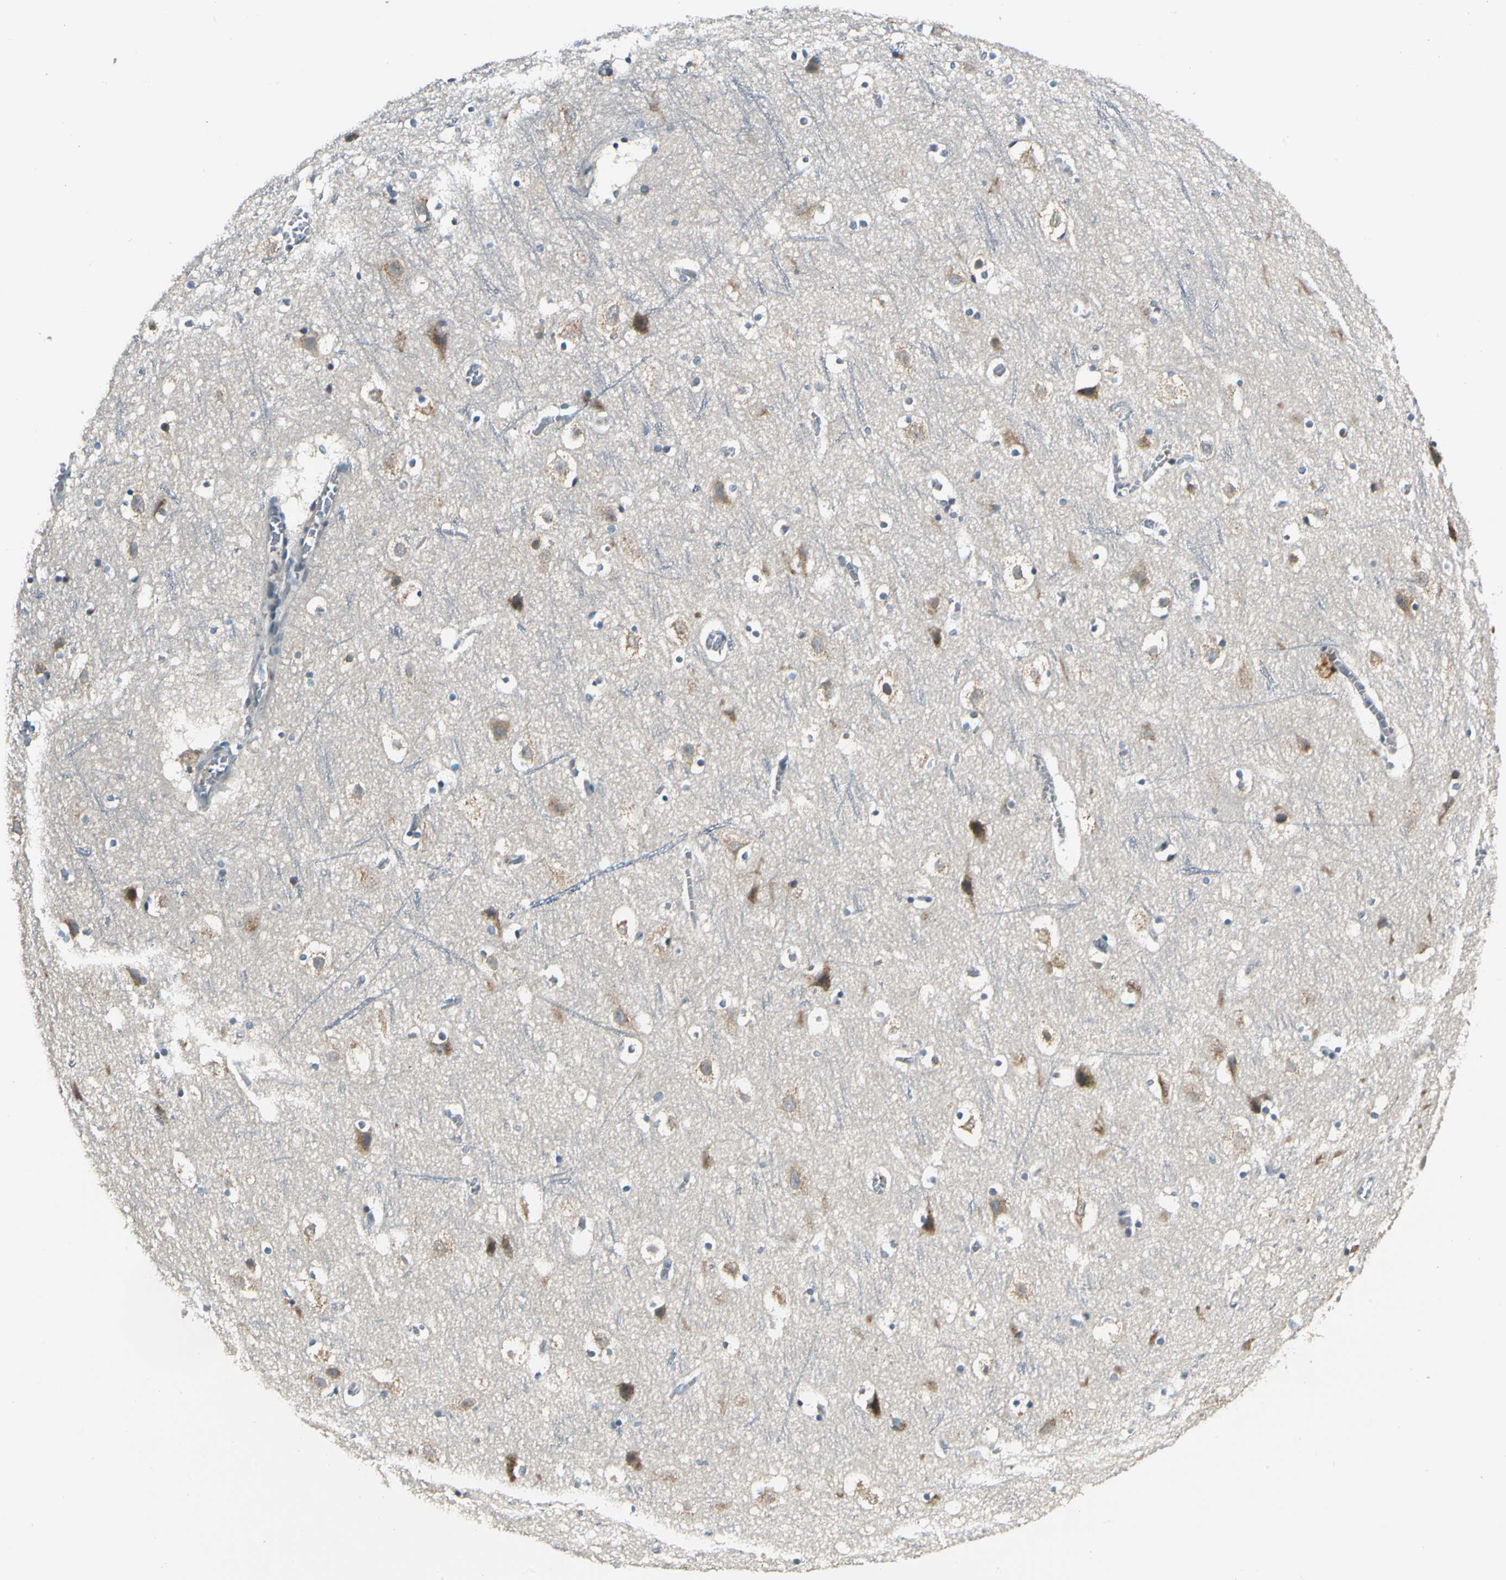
{"staining": {"intensity": "negative", "quantity": "none", "location": "none"}, "tissue": "cerebral cortex", "cell_type": "Endothelial cells", "image_type": "normal", "snomed": [{"axis": "morphology", "description": "Normal tissue, NOS"}, {"axis": "topography", "description": "Cerebral cortex"}], "caption": "This is an immunohistochemistry micrograph of normal cerebral cortex. There is no staining in endothelial cells.", "gene": "BNIP1", "patient": {"sex": "male", "age": 45}}